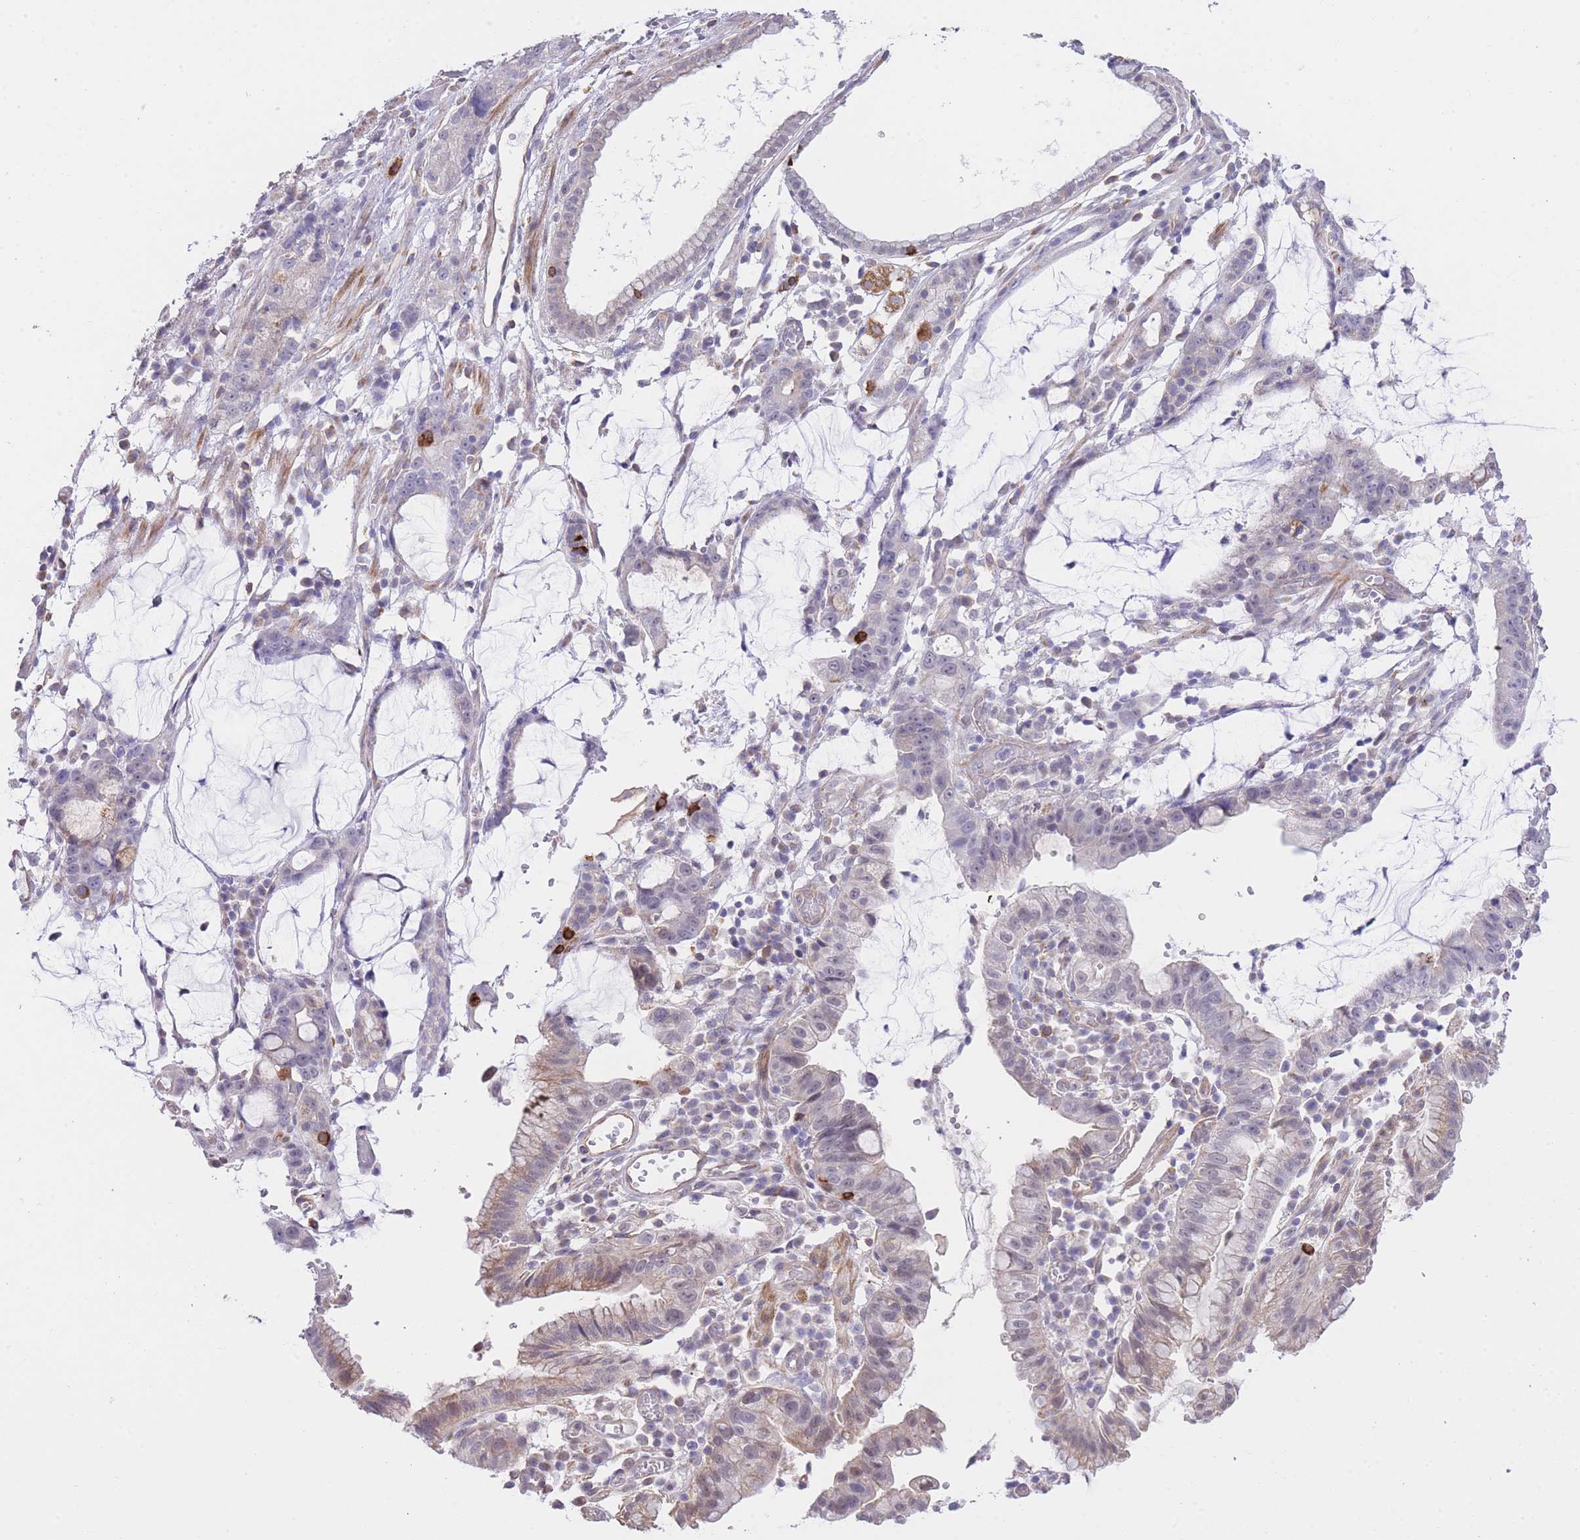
{"staining": {"intensity": "moderate", "quantity": "<25%", "location": "cytoplasmic/membranous"}, "tissue": "stomach cancer", "cell_type": "Tumor cells", "image_type": "cancer", "snomed": [{"axis": "morphology", "description": "Adenocarcinoma, NOS"}, {"axis": "topography", "description": "Stomach"}], "caption": "Moderate cytoplasmic/membranous positivity is appreciated in approximately <25% of tumor cells in stomach cancer (adenocarcinoma). (IHC, brightfield microscopy, high magnification).", "gene": "CTBP1", "patient": {"sex": "male", "age": 55}}